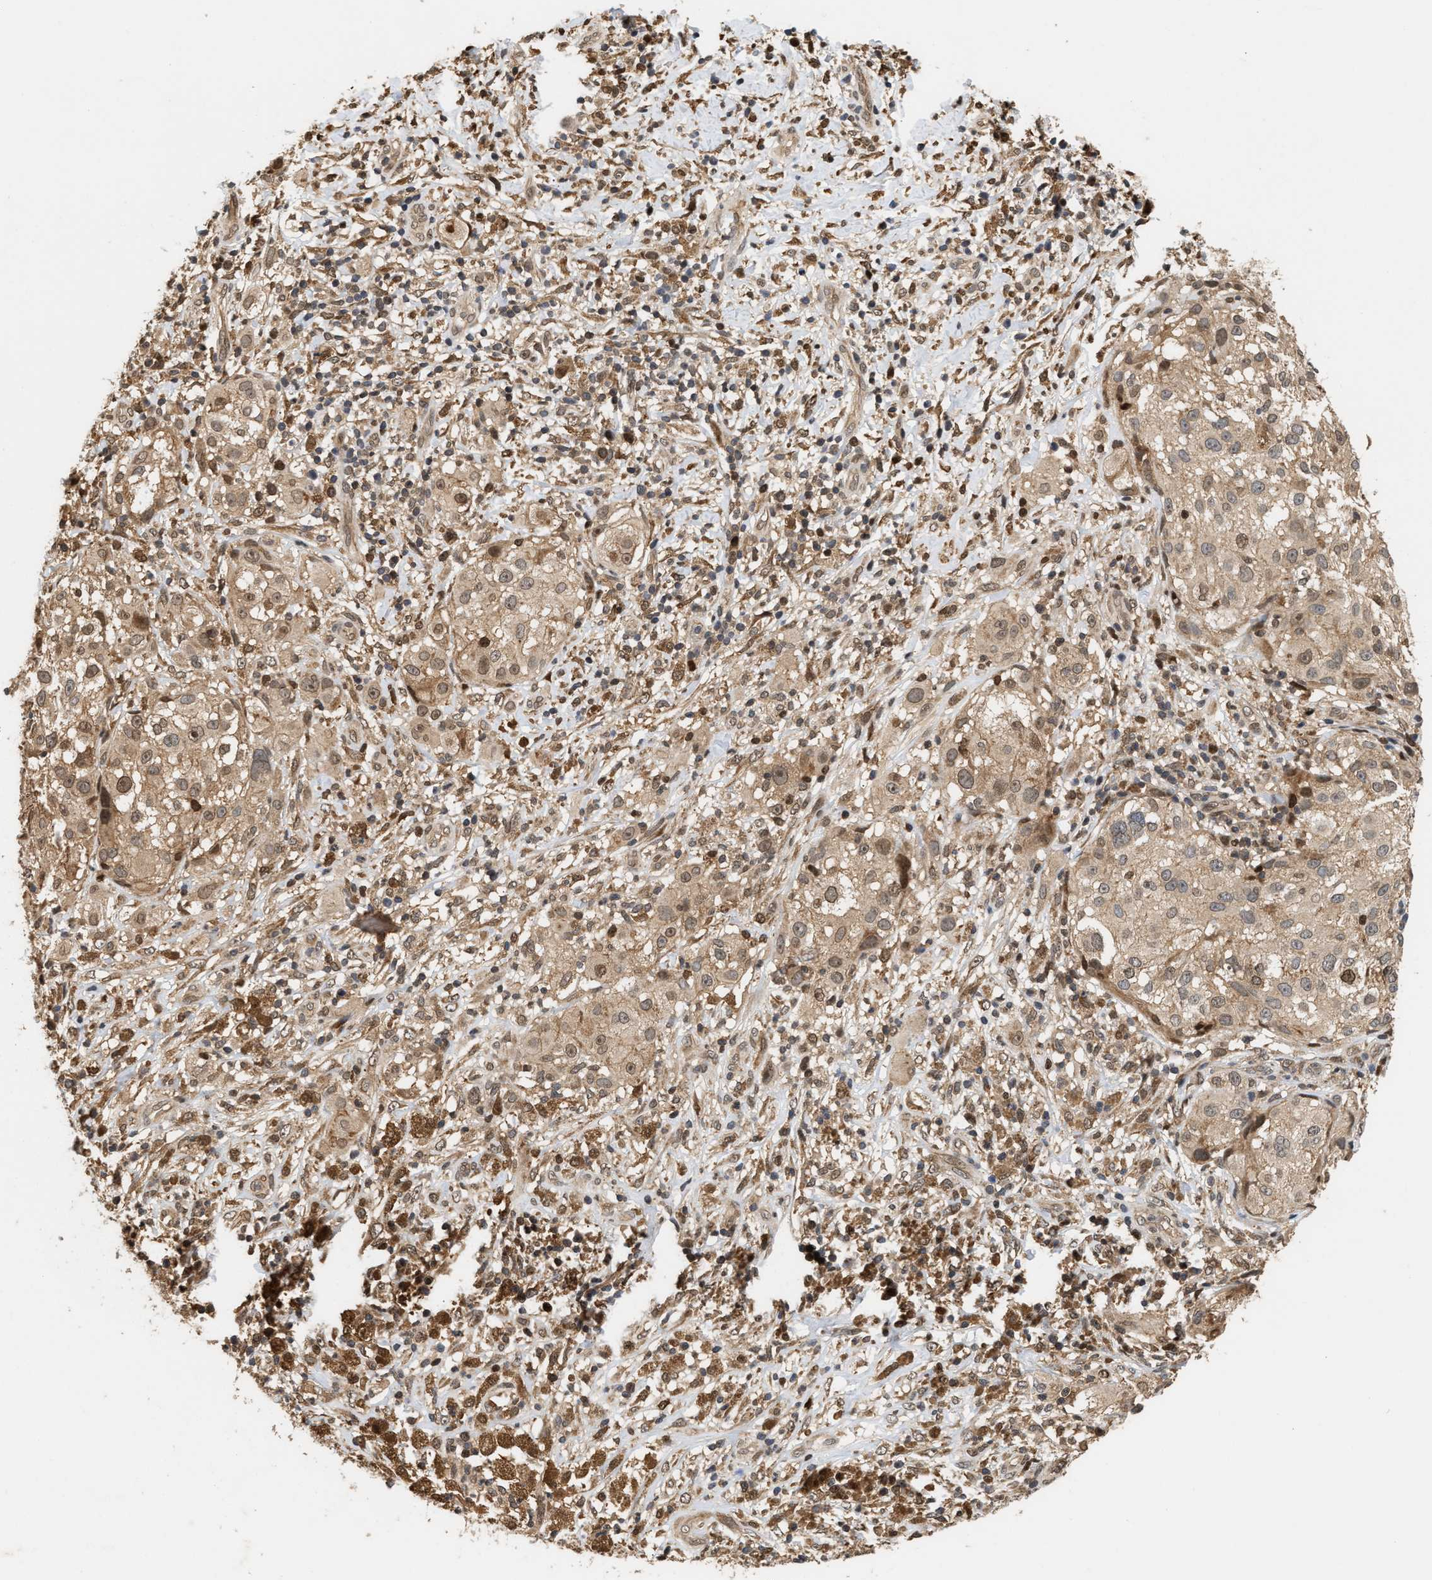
{"staining": {"intensity": "weak", "quantity": ">75%", "location": "cytoplasmic/membranous,nuclear"}, "tissue": "melanoma", "cell_type": "Tumor cells", "image_type": "cancer", "snomed": [{"axis": "morphology", "description": "Necrosis, NOS"}, {"axis": "morphology", "description": "Malignant melanoma, NOS"}, {"axis": "topography", "description": "Skin"}], "caption": "Tumor cells exhibit weak cytoplasmic/membranous and nuclear positivity in approximately >75% of cells in melanoma.", "gene": "ABHD5", "patient": {"sex": "female", "age": 87}}